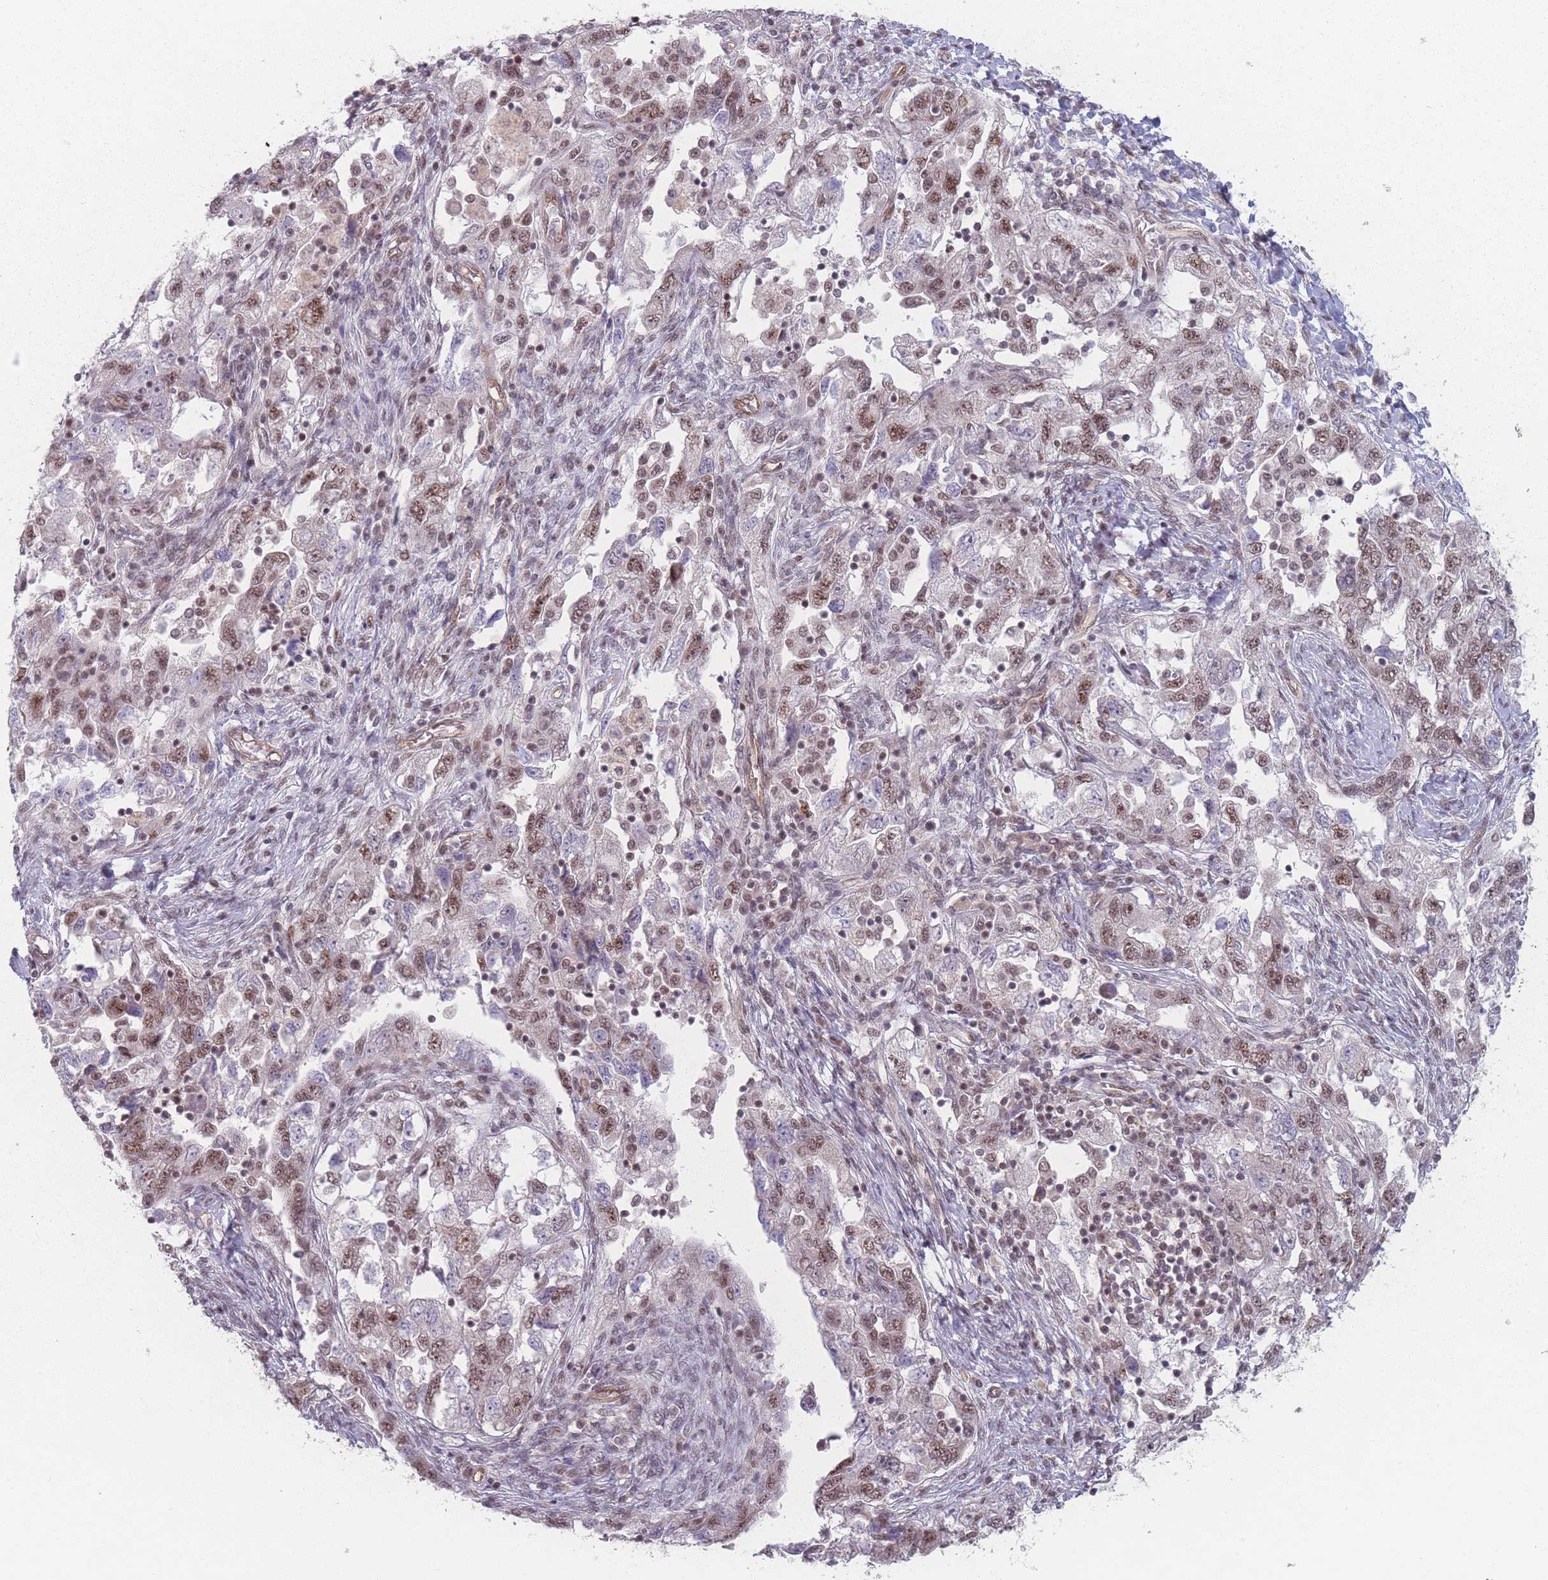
{"staining": {"intensity": "moderate", "quantity": ">75%", "location": "nuclear"}, "tissue": "ovarian cancer", "cell_type": "Tumor cells", "image_type": "cancer", "snomed": [{"axis": "morphology", "description": "Carcinoma, NOS"}, {"axis": "morphology", "description": "Cystadenocarcinoma, serous, NOS"}, {"axis": "topography", "description": "Ovary"}], "caption": "Immunohistochemistry (IHC) (DAB (3,3'-diaminobenzidine)) staining of human ovarian carcinoma demonstrates moderate nuclear protein expression in about >75% of tumor cells.", "gene": "ZC3H14", "patient": {"sex": "female", "age": 69}}